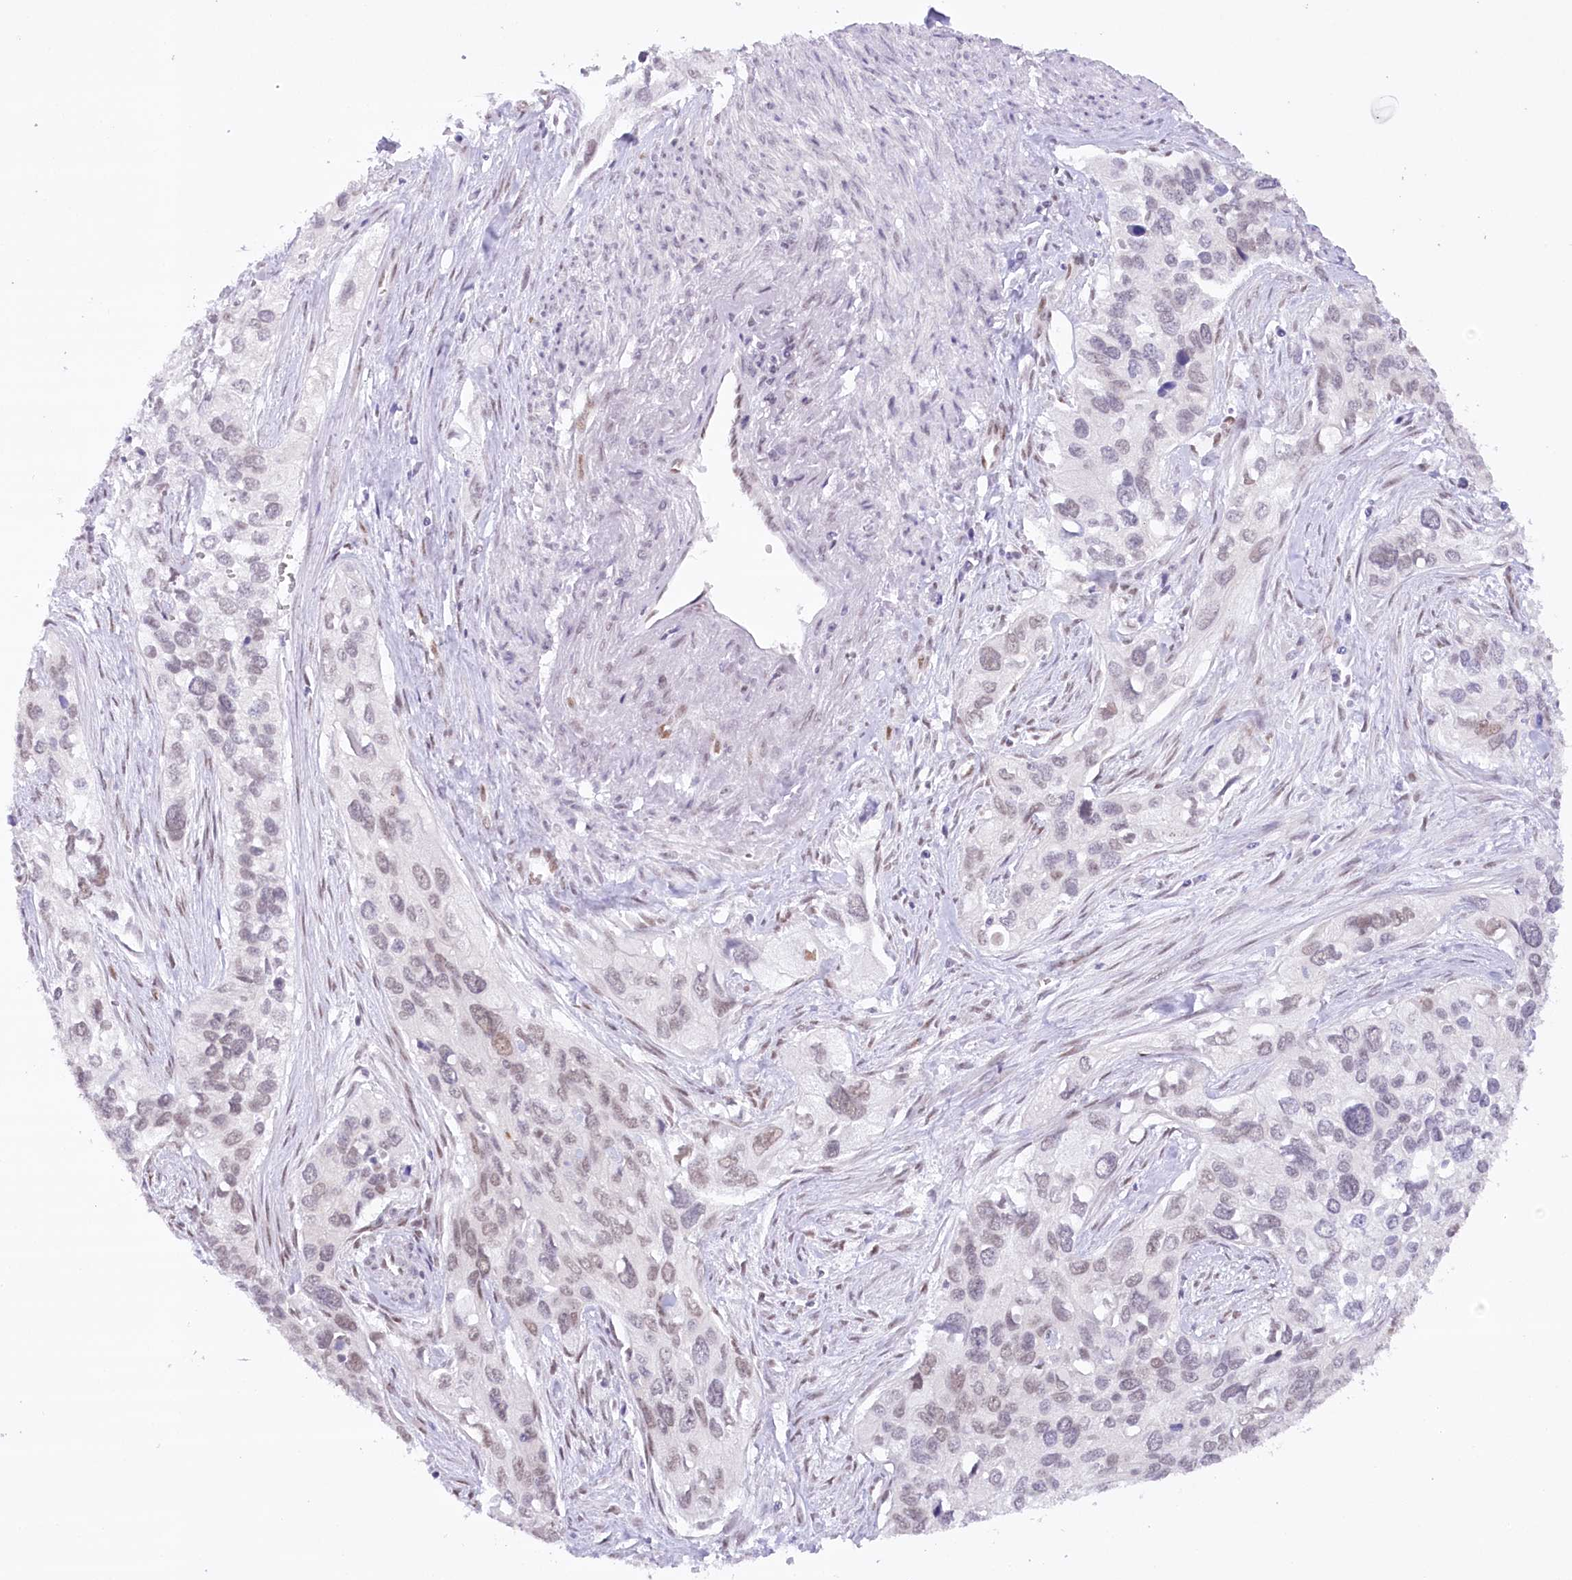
{"staining": {"intensity": "weak", "quantity": "25%-75%", "location": "nuclear"}, "tissue": "cervical cancer", "cell_type": "Tumor cells", "image_type": "cancer", "snomed": [{"axis": "morphology", "description": "Squamous cell carcinoma, NOS"}, {"axis": "topography", "description": "Cervix"}], "caption": "Cervical cancer was stained to show a protein in brown. There is low levels of weak nuclear positivity in approximately 25%-75% of tumor cells.", "gene": "HNRNPA0", "patient": {"sex": "female", "age": 55}}